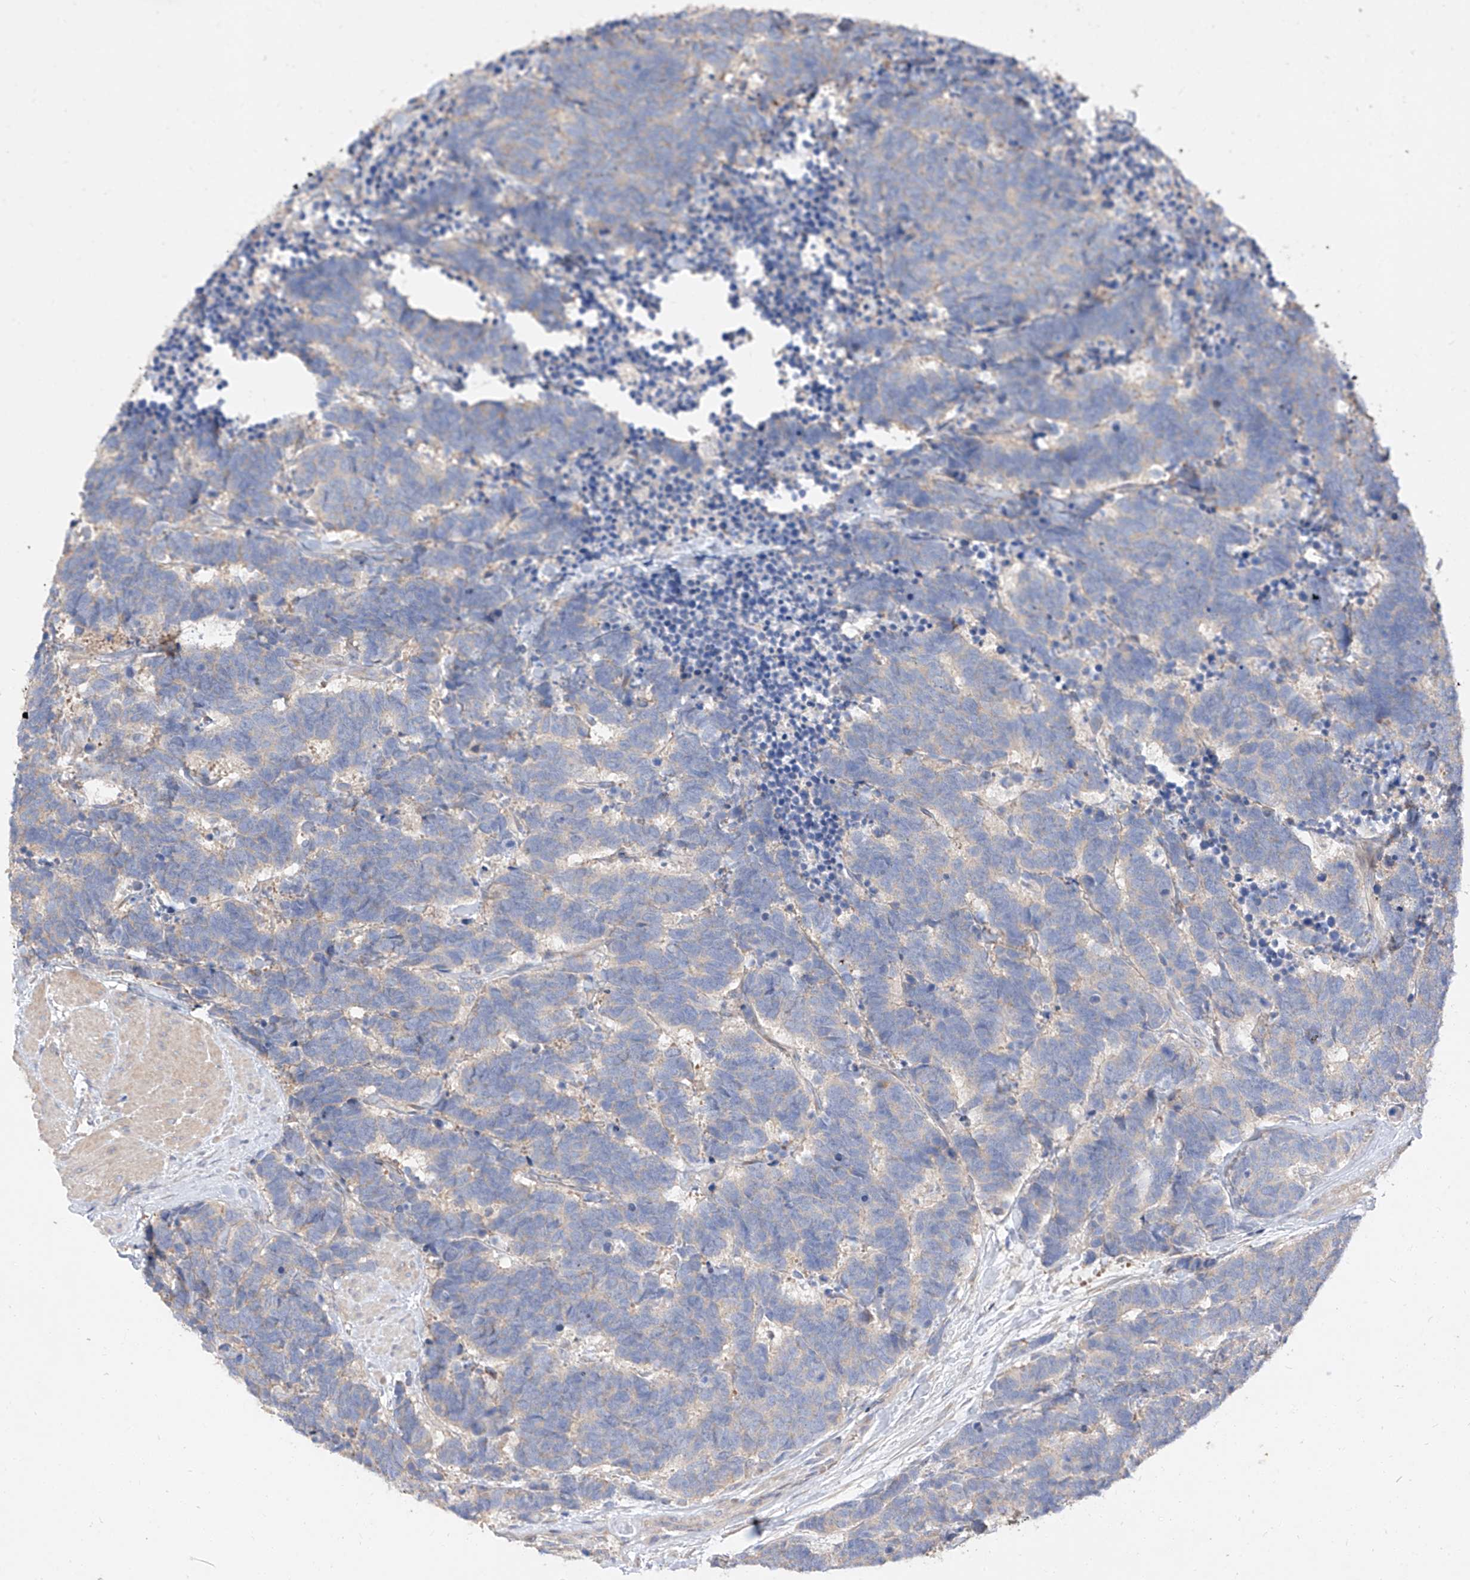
{"staining": {"intensity": "negative", "quantity": "none", "location": "none"}, "tissue": "carcinoid", "cell_type": "Tumor cells", "image_type": "cancer", "snomed": [{"axis": "morphology", "description": "Carcinoma, NOS"}, {"axis": "morphology", "description": "Carcinoid, malignant, NOS"}, {"axis": "topography", "description": "Urinary bladder"}], "caption": "Immunohistochemistry of human carcinoma exhibits no positivity in tumor cells. Nuclei are stained in blue.", "gene": "DIRAS3", "patient": {"sex": "male", "age": 57}}